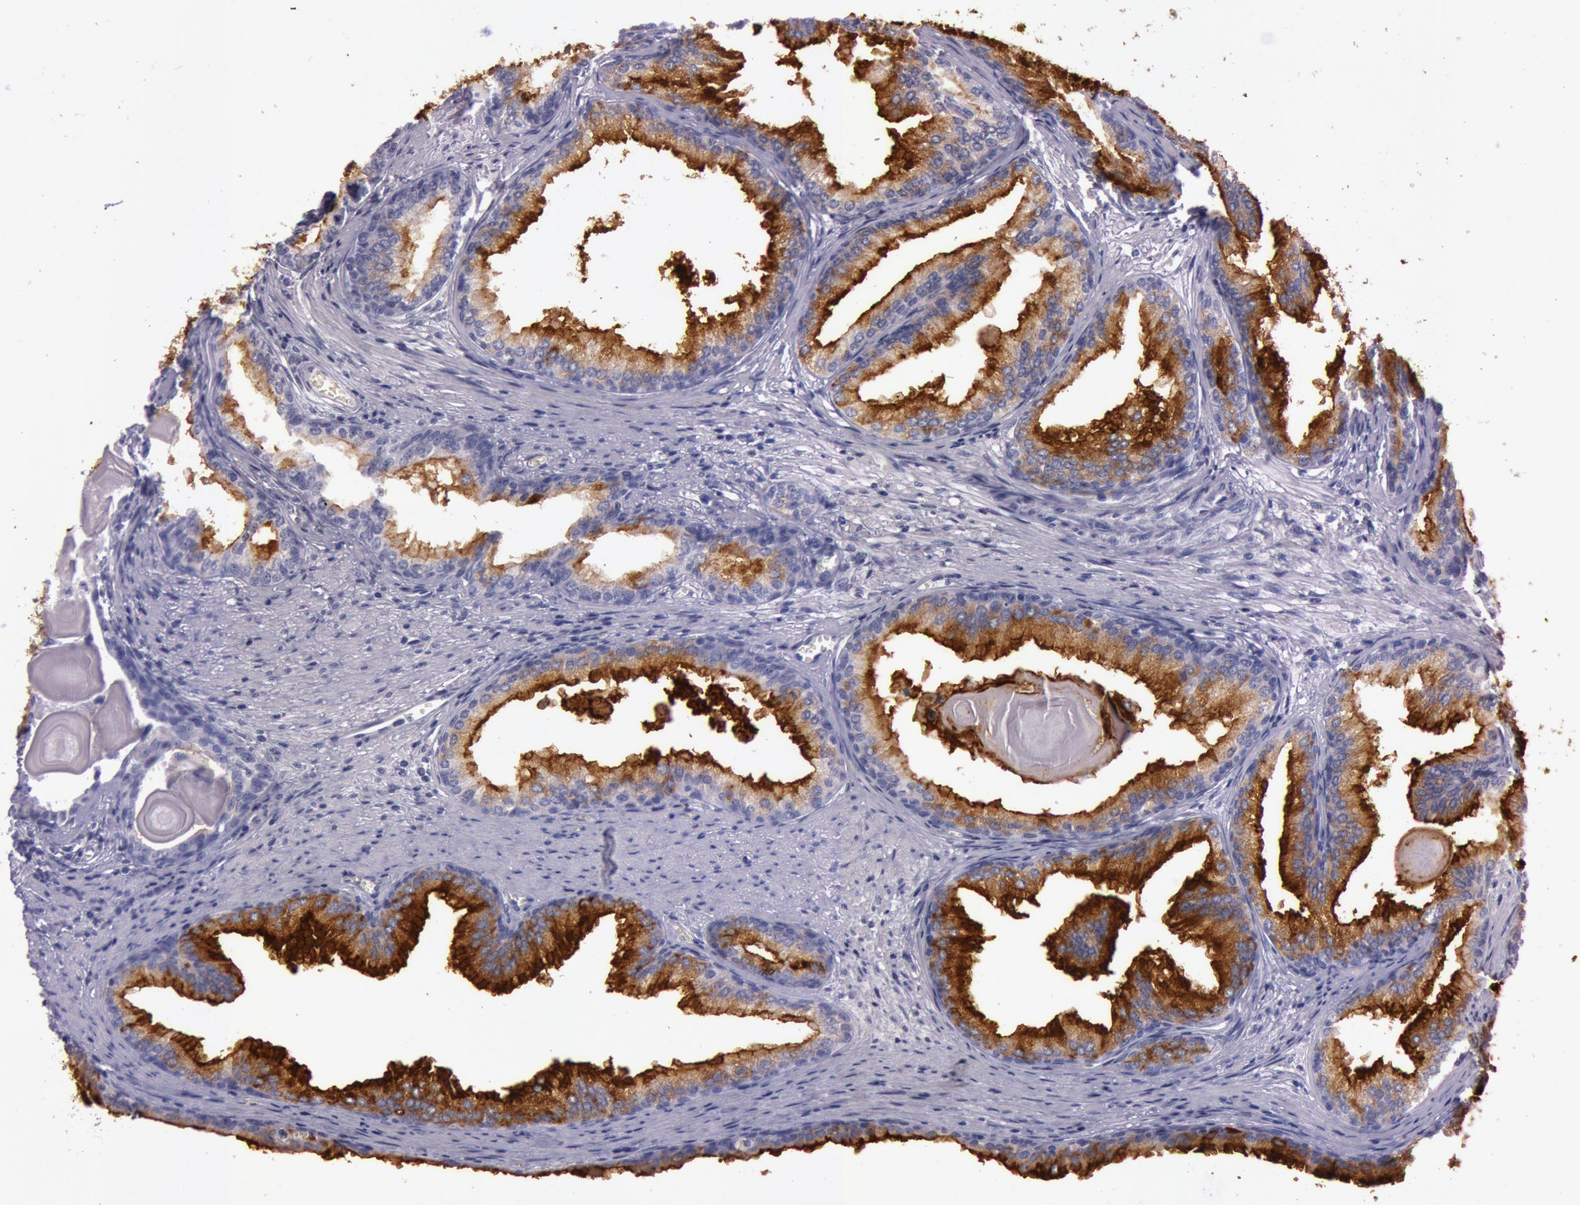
{"staining": {"intensity": "strong", "quantity": ">75%", "location": "cytoplasmic/membranous"}, "tissue": "prostate cancer", "cell_type": "Tumor cells", "image_type": "cancer", "snomed": [{"axis": "morphology", "description": "Adenocarcinoma, Medium grade"}, {"axis": "topography", "description": "Prostate"}], "caption": "This photomicrograph reveals IHC staining of prostate cancer (medium-grade adenocarcinoma), with high strong cytoplasmic/membranous positivity in approximately >75% of tumor cells.", "gene": "FOLH1", "patient": {"sex": "male", "age": 79}}